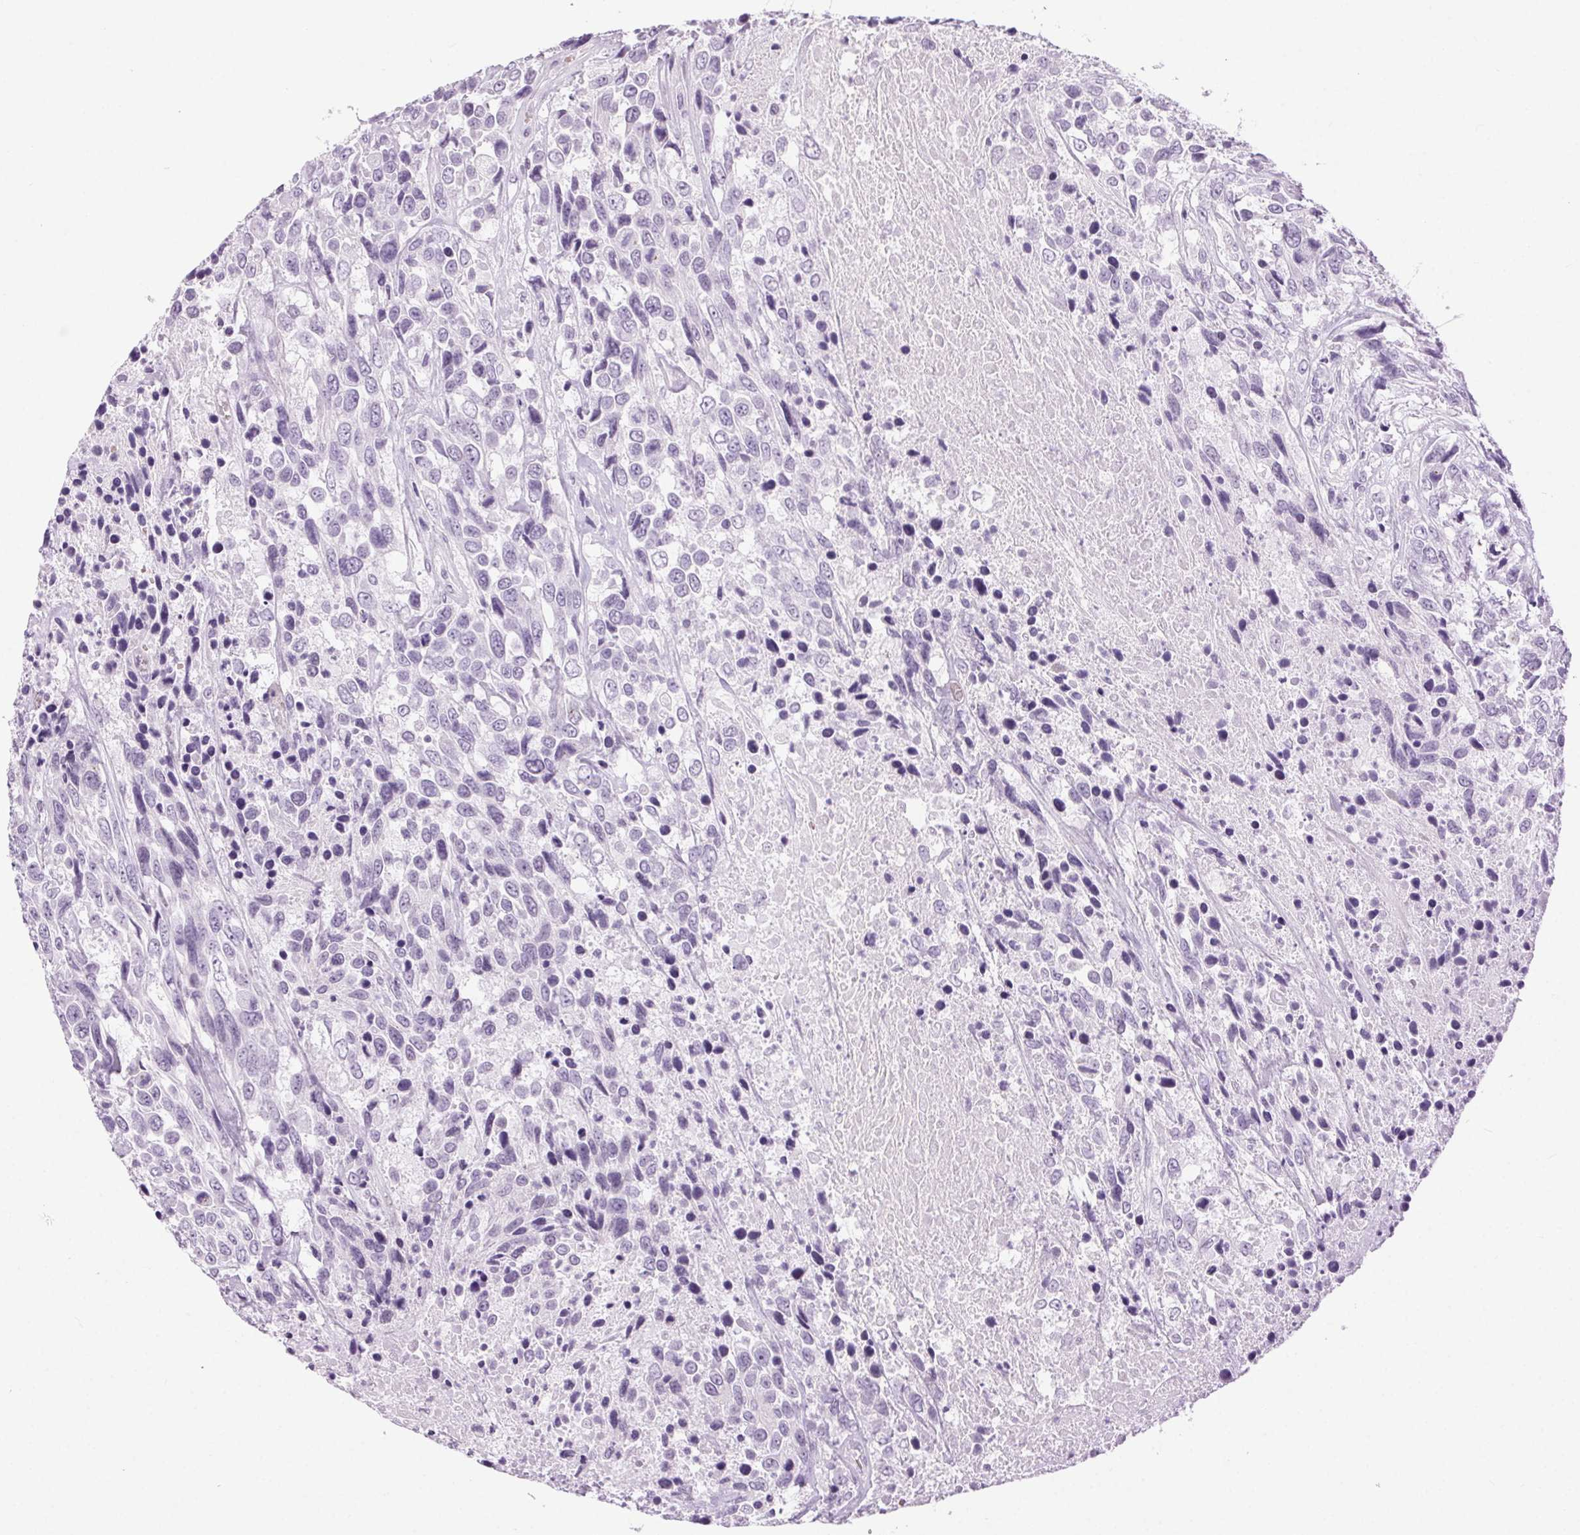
{"staining": {"intensity": "negative", "quantity": "none", "location": "none"}, "tissue": "urothelial cancer", "cell_type": "Tumor cells", "image_type": "cancer", "snomed": [{"axis": "morphology", "description": "Urothelial carcinoma, High grade"}, {"axis": "topography", "description": "Urinary bladder"}], "caption": "Tumor cells are negative for protein expression in human high-grade urothelial carcinoma.", "gene": "BEND2", "patient": {"sex": "female", "age": 70}}